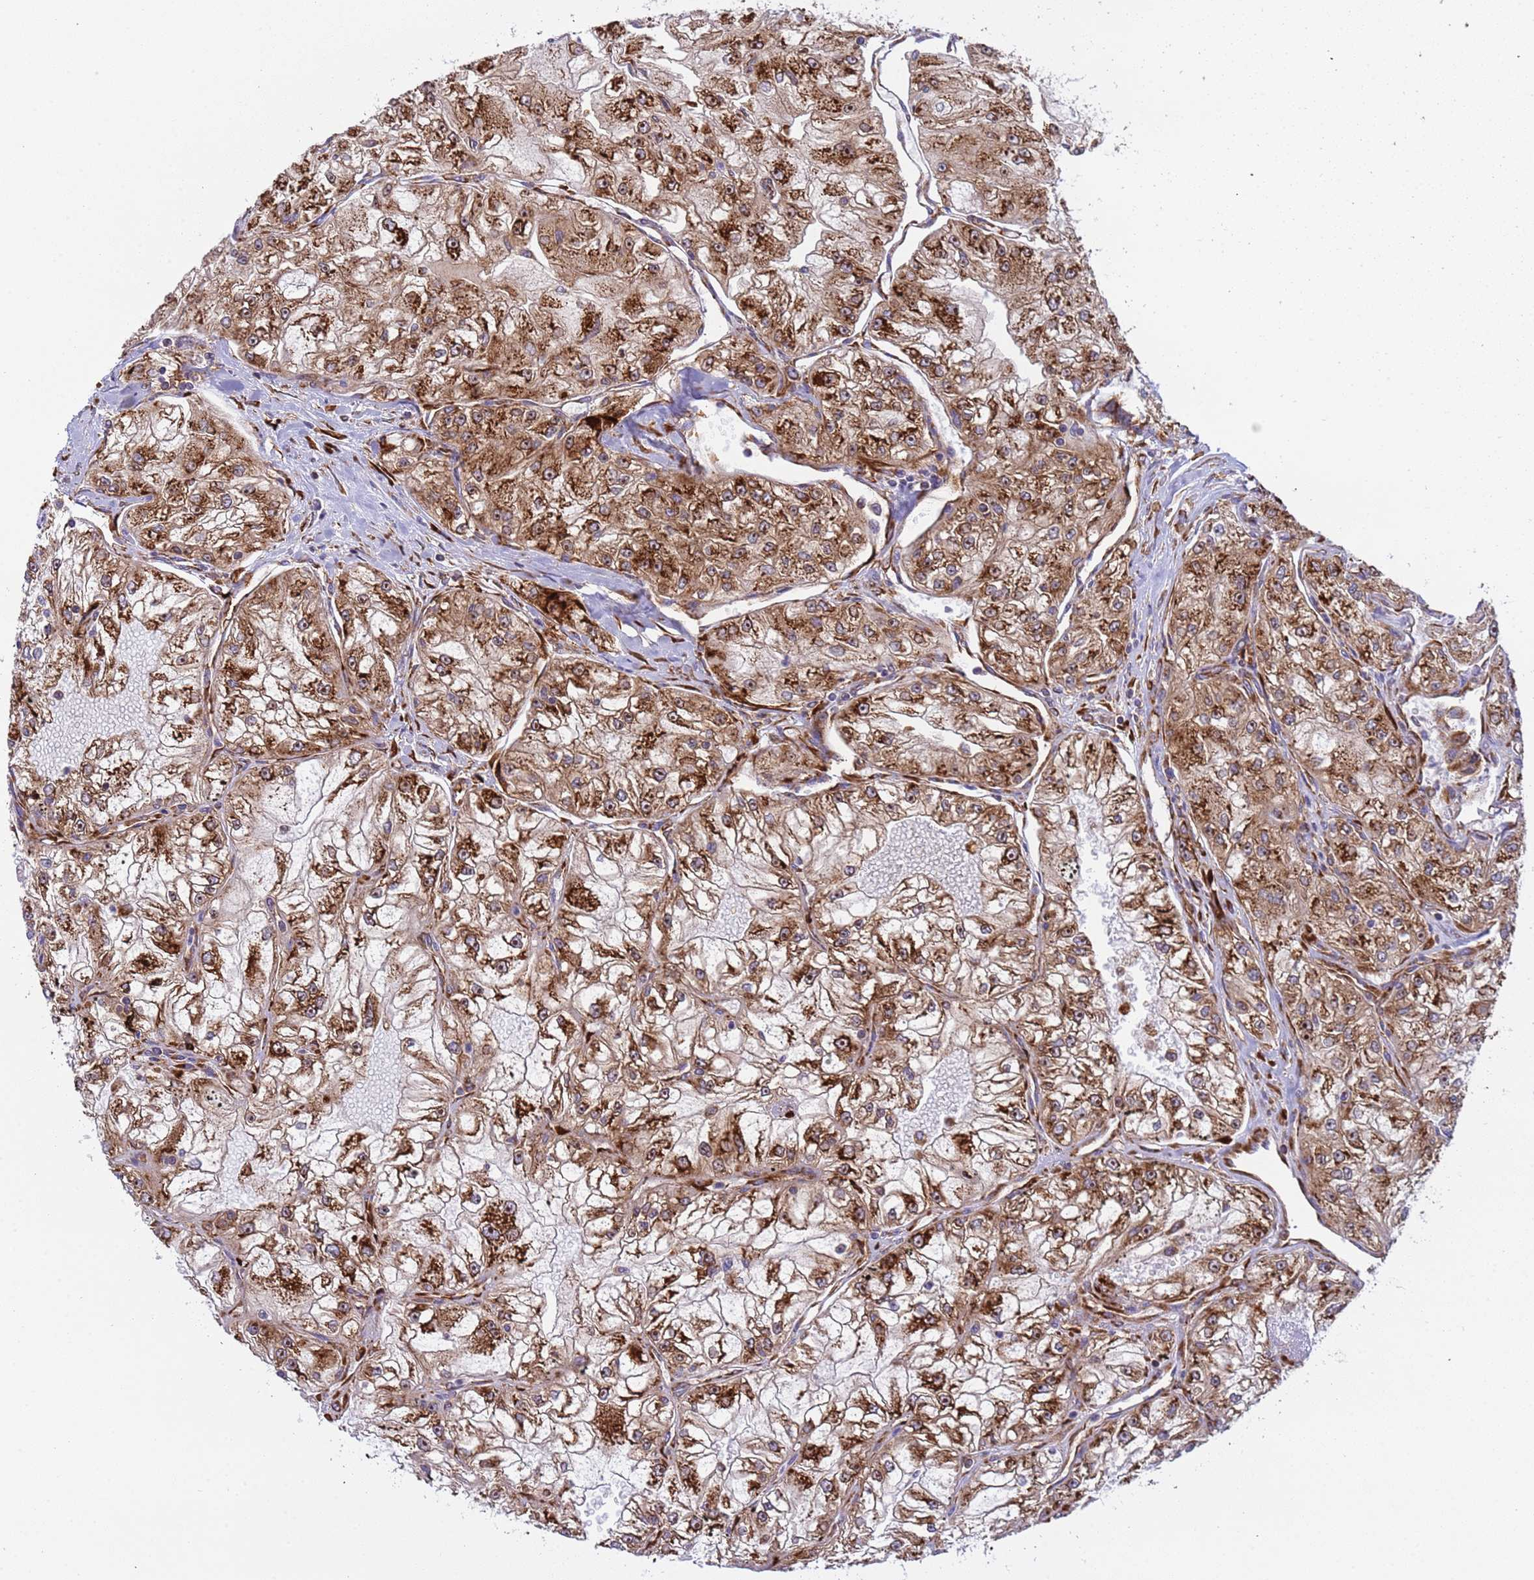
{"staining": {"intensity": "strong", "quantity": ">75%", "location": "cytoplasmic/membranous,nuclear"}, "tissue": "renal cancer", "cell_type": "Tumor cells", "image_type": "cancer", "snomed": [{"axis": "morphology", "description": "Adenocarcinoma, NOS"}, {"axis": "topography", "description": "Kidney"}], "caption": "This photomicrograph demonstrates immunohistochemistry (IHC) staining of human renal cancer, with high strong cytoplasmic/membranous and nuclear expression in approximately >75% of tumor cells.", "gene": "RPL36", "patient": {"sex": "female", "age": 72}}